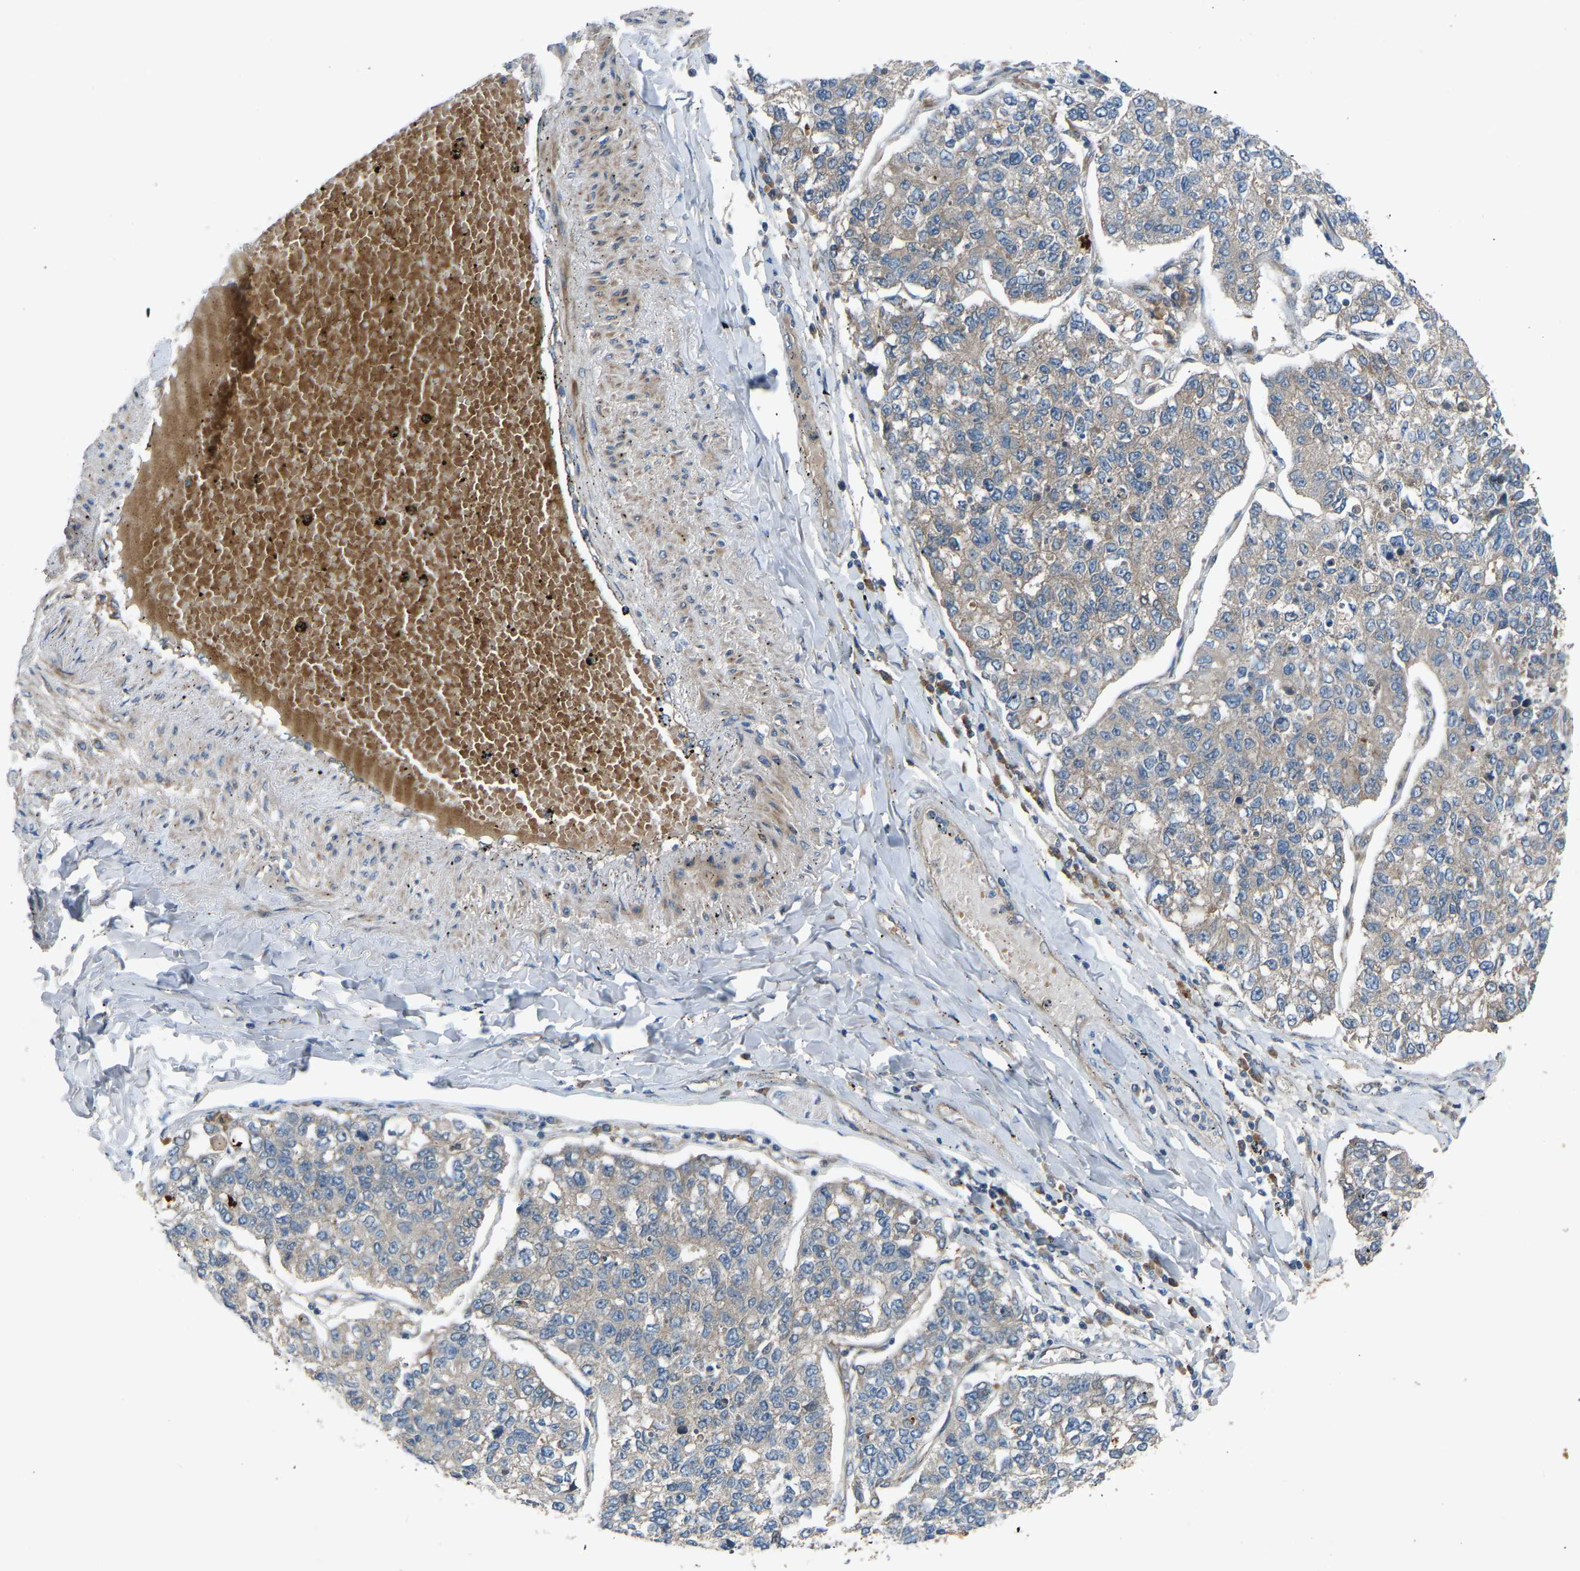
{"staining": {"intensity": "negative", "quantity": "none", "location": "none"}, "tissue": "lung cancer", "cell_type": "Tumor cells", "image_type": "cancer", "snomed": [{"axis": "morphology", "description": "Adenocarcinoma, NOS"}, {"axis": "topography", "description": "Lung"}], "caption": "Human lung cancer stained for a protein using immunohistochemistry (IHC) reveals no expression in tumor cells.", "gene": "GAS2L1", "patient": {"sex": "male", "age": 49}}